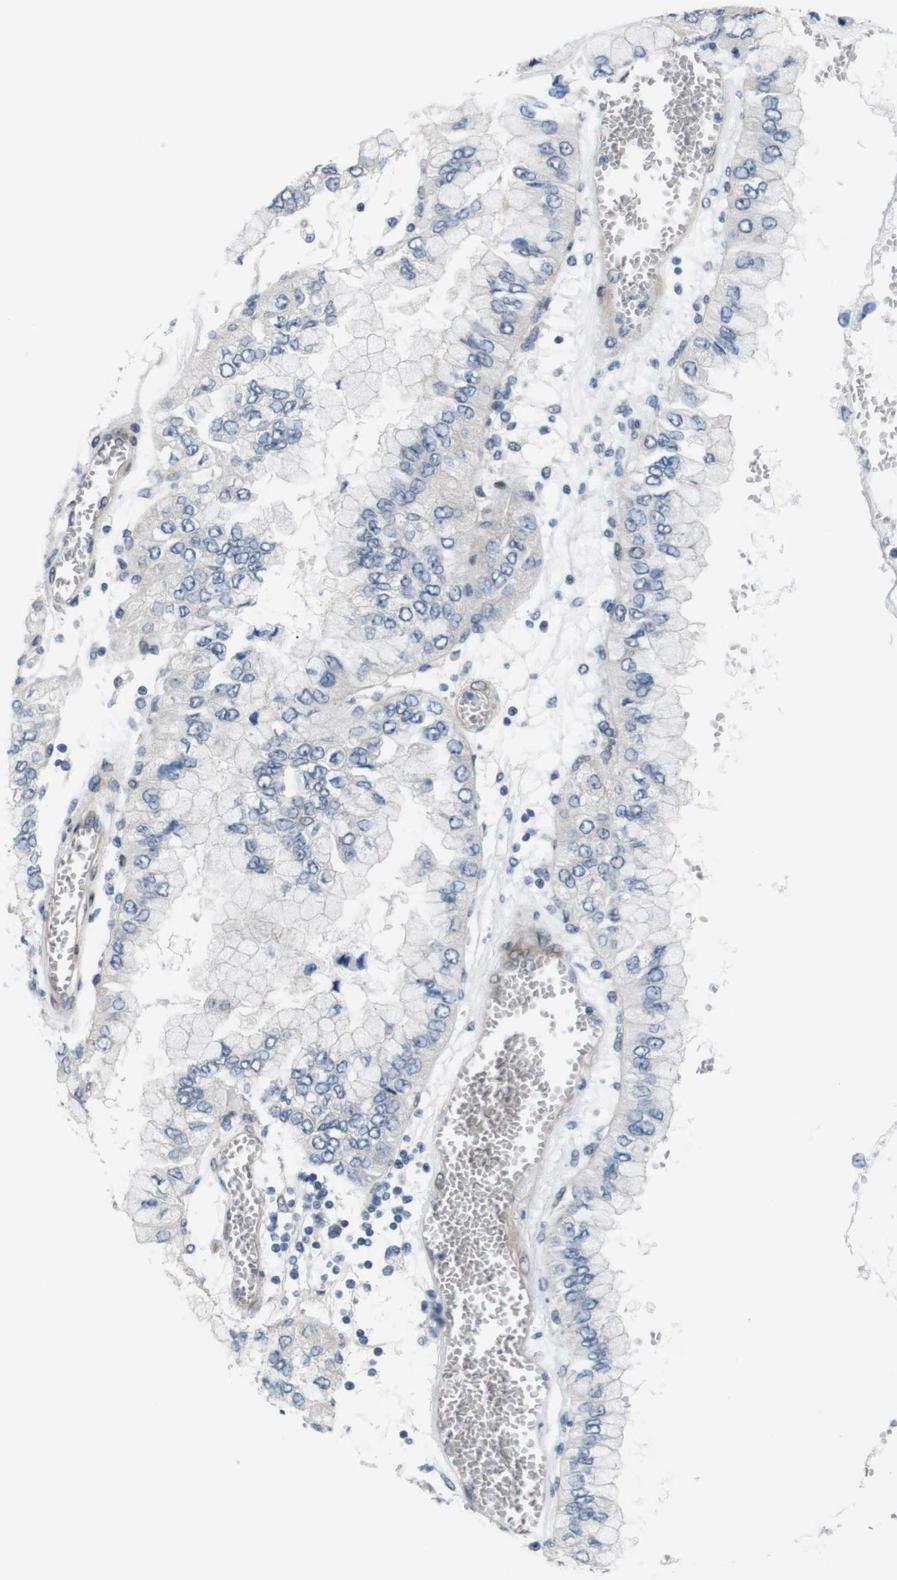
{"staining": {"intensity": "negative", "quantity": "none", "location": "none"}, "tissue": "liver cancer", "cell_type": "Tumor cells", "image_type": "cancer", "snomed": [{"axis": "morphology", "description": "Cholangiocarcinoma"}, {"axis": "topography", "description": "Liver"}], "caption": "Immunohistochemistry (IHC) of liver cancer exhibits no expression in tumor cells.", "gene": "SMCO2", "patient": {"sex": "female", "age": 79}}